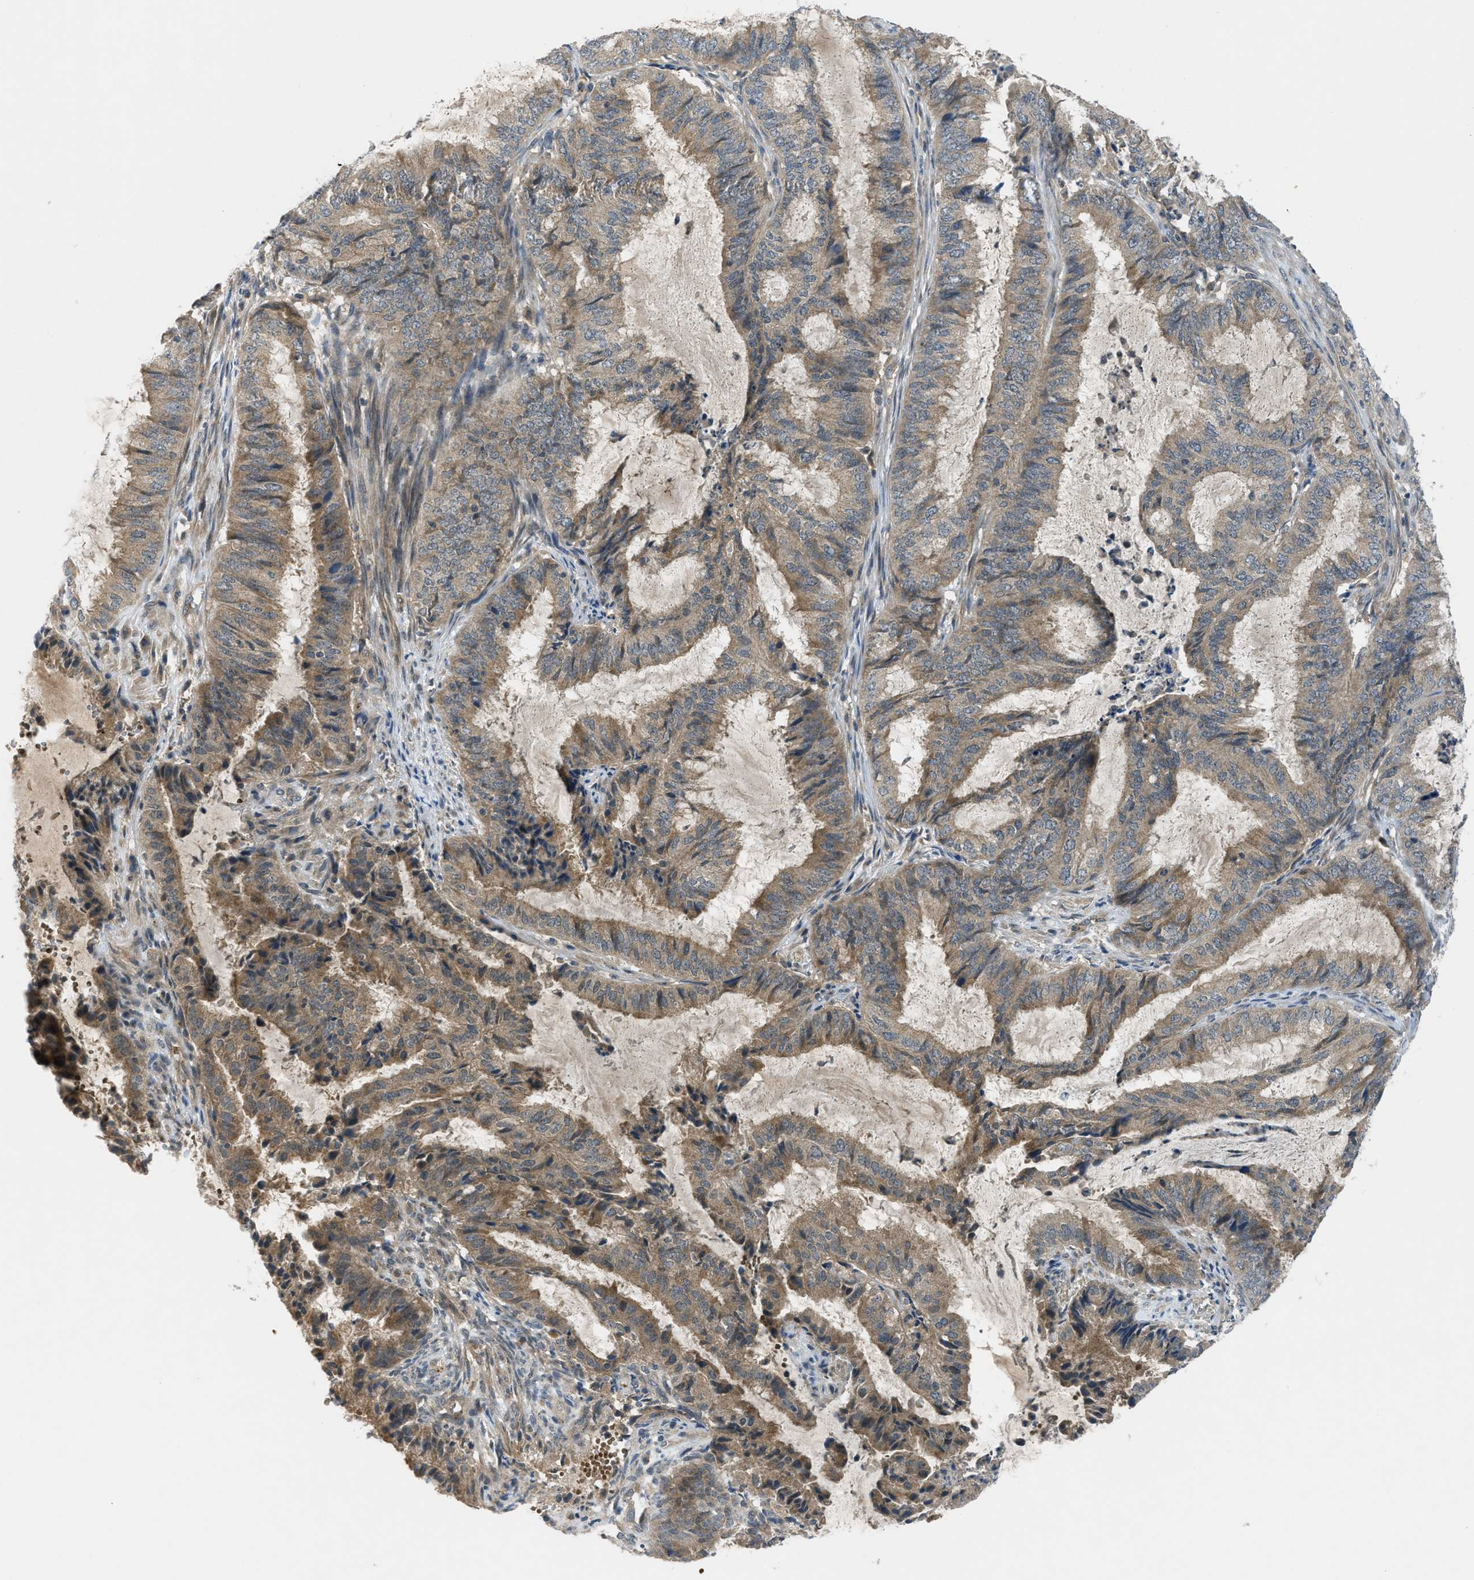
{"staining": {"intensity": "moderate", "quantity": ">75%", "location": "cytoplasmic/membranous"}, "tissue": "endometrial cancer", "cell_type": "Tumor cells", "image_type": "cancer", "snomed": [{"axis": "morphology", "description": "Adenocarcinoma, NOS"}, {"axis": "topography", "description": "Endometrium"}], "caption": "High-magnification brightfield microscopy of endometrial adenocarcinoma stained with DAB (3,3'-diaminobenzidine) (brown) and counterstained with hematoxylin (blue). tumor cells exhibit moderate cytoplasmic/membranous staining is identified in about>75% of cells.", "gene": "PDE7A", "patient": {"sex": "female", "age": 51}}